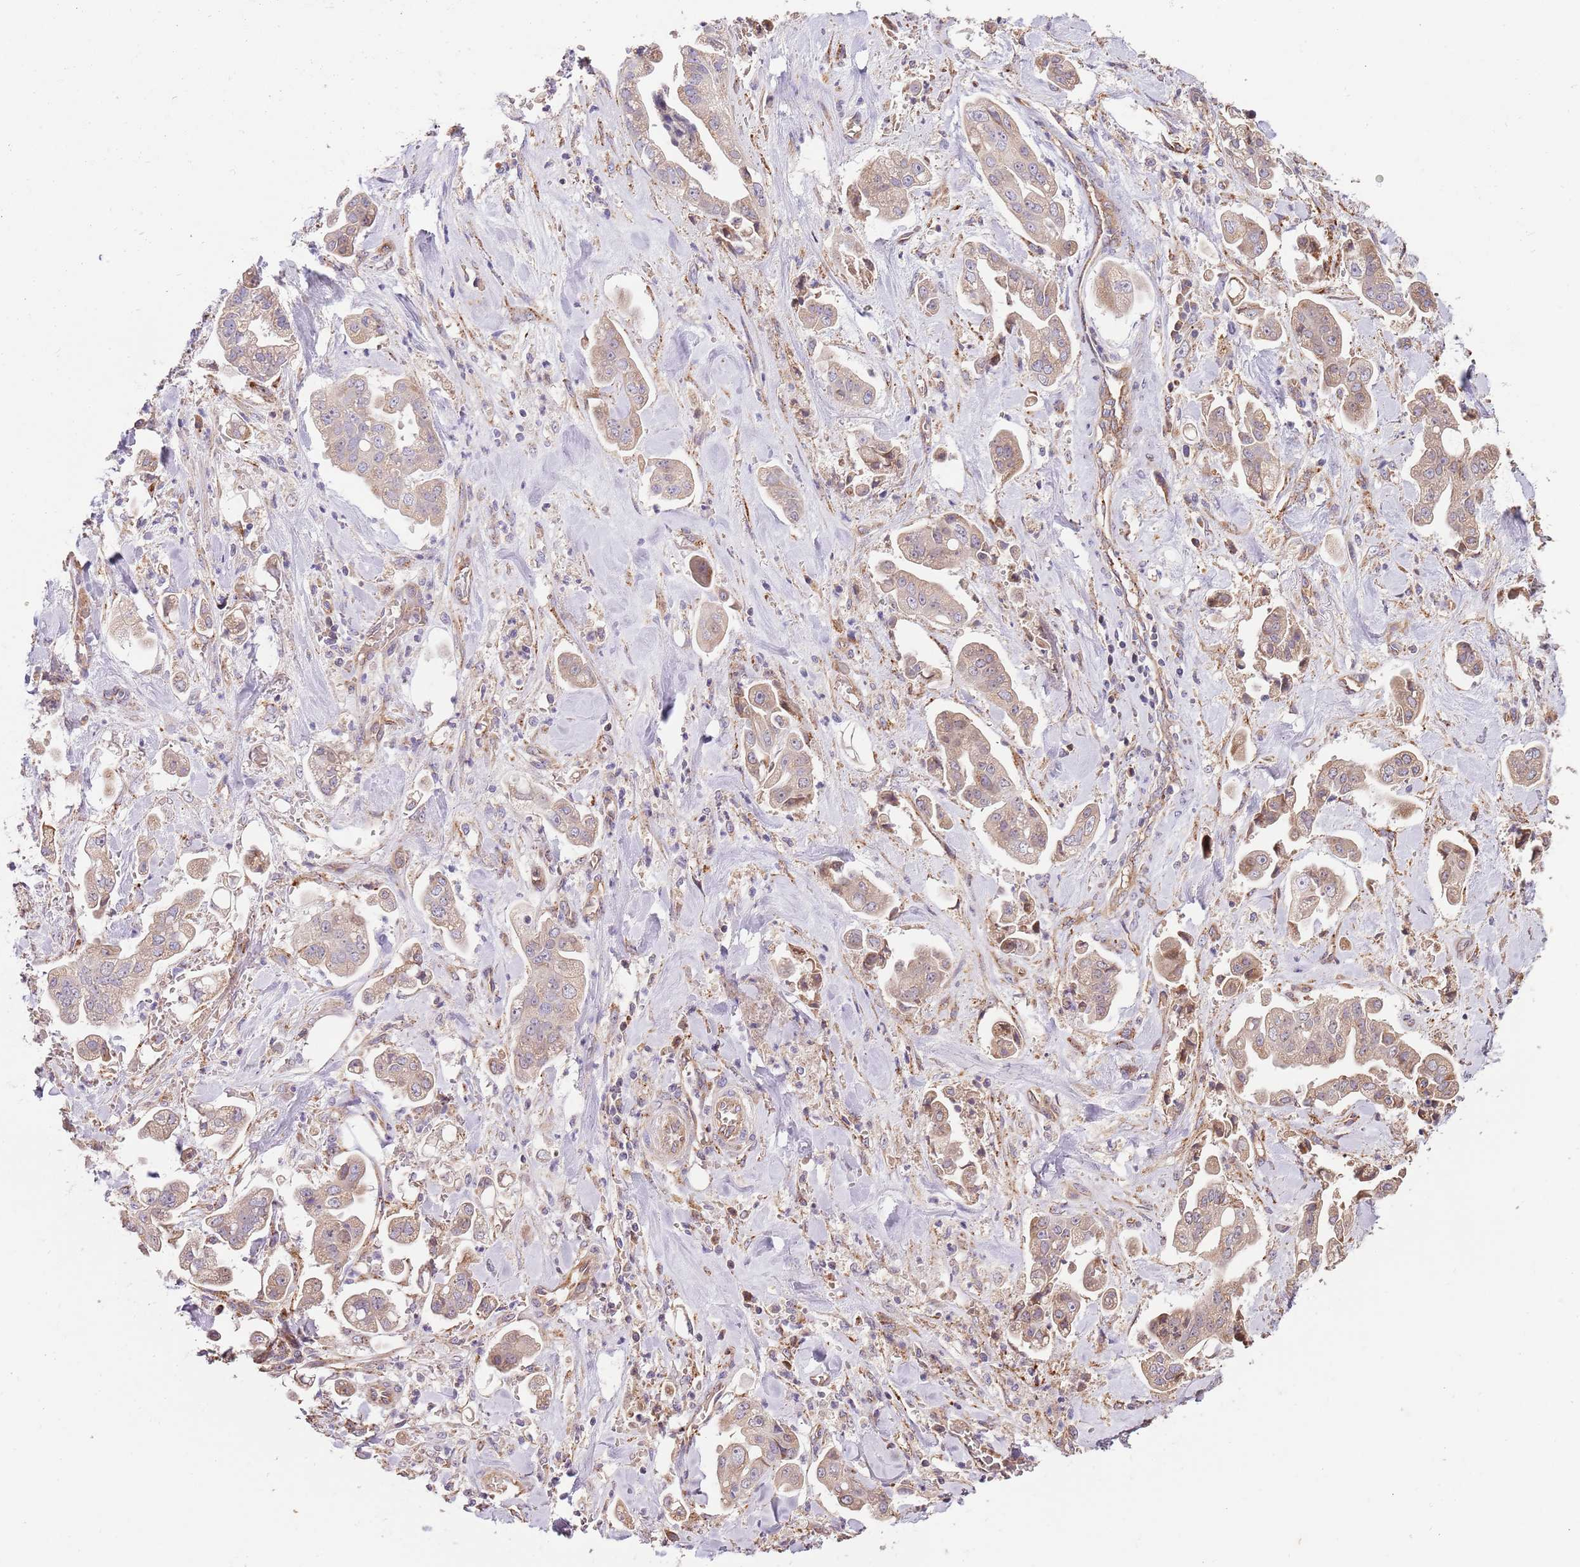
{"staining": {"intensity": "weak", "quantity": "25%-75%", "location": "cytoplasmic/membranous"}, "tissue": "stomach cancer", "cell_type": "Tumor cells", "image_type": "cancer", "snomed": [{"axis": "morphology", "description": "Adenocarcinoma, NOS"}, {"axis": "topography", "description": "Stomach"}], "caption": "The histopathology image shows immunohistochemical staining of stomach cancer (adenocarcinoma). There is weak cytoplasmic/membranous staining is identified in about 25%-75% of tumor cells.", "gene": "DOCK6", "patient": {"sex": "male", "age": 62}}